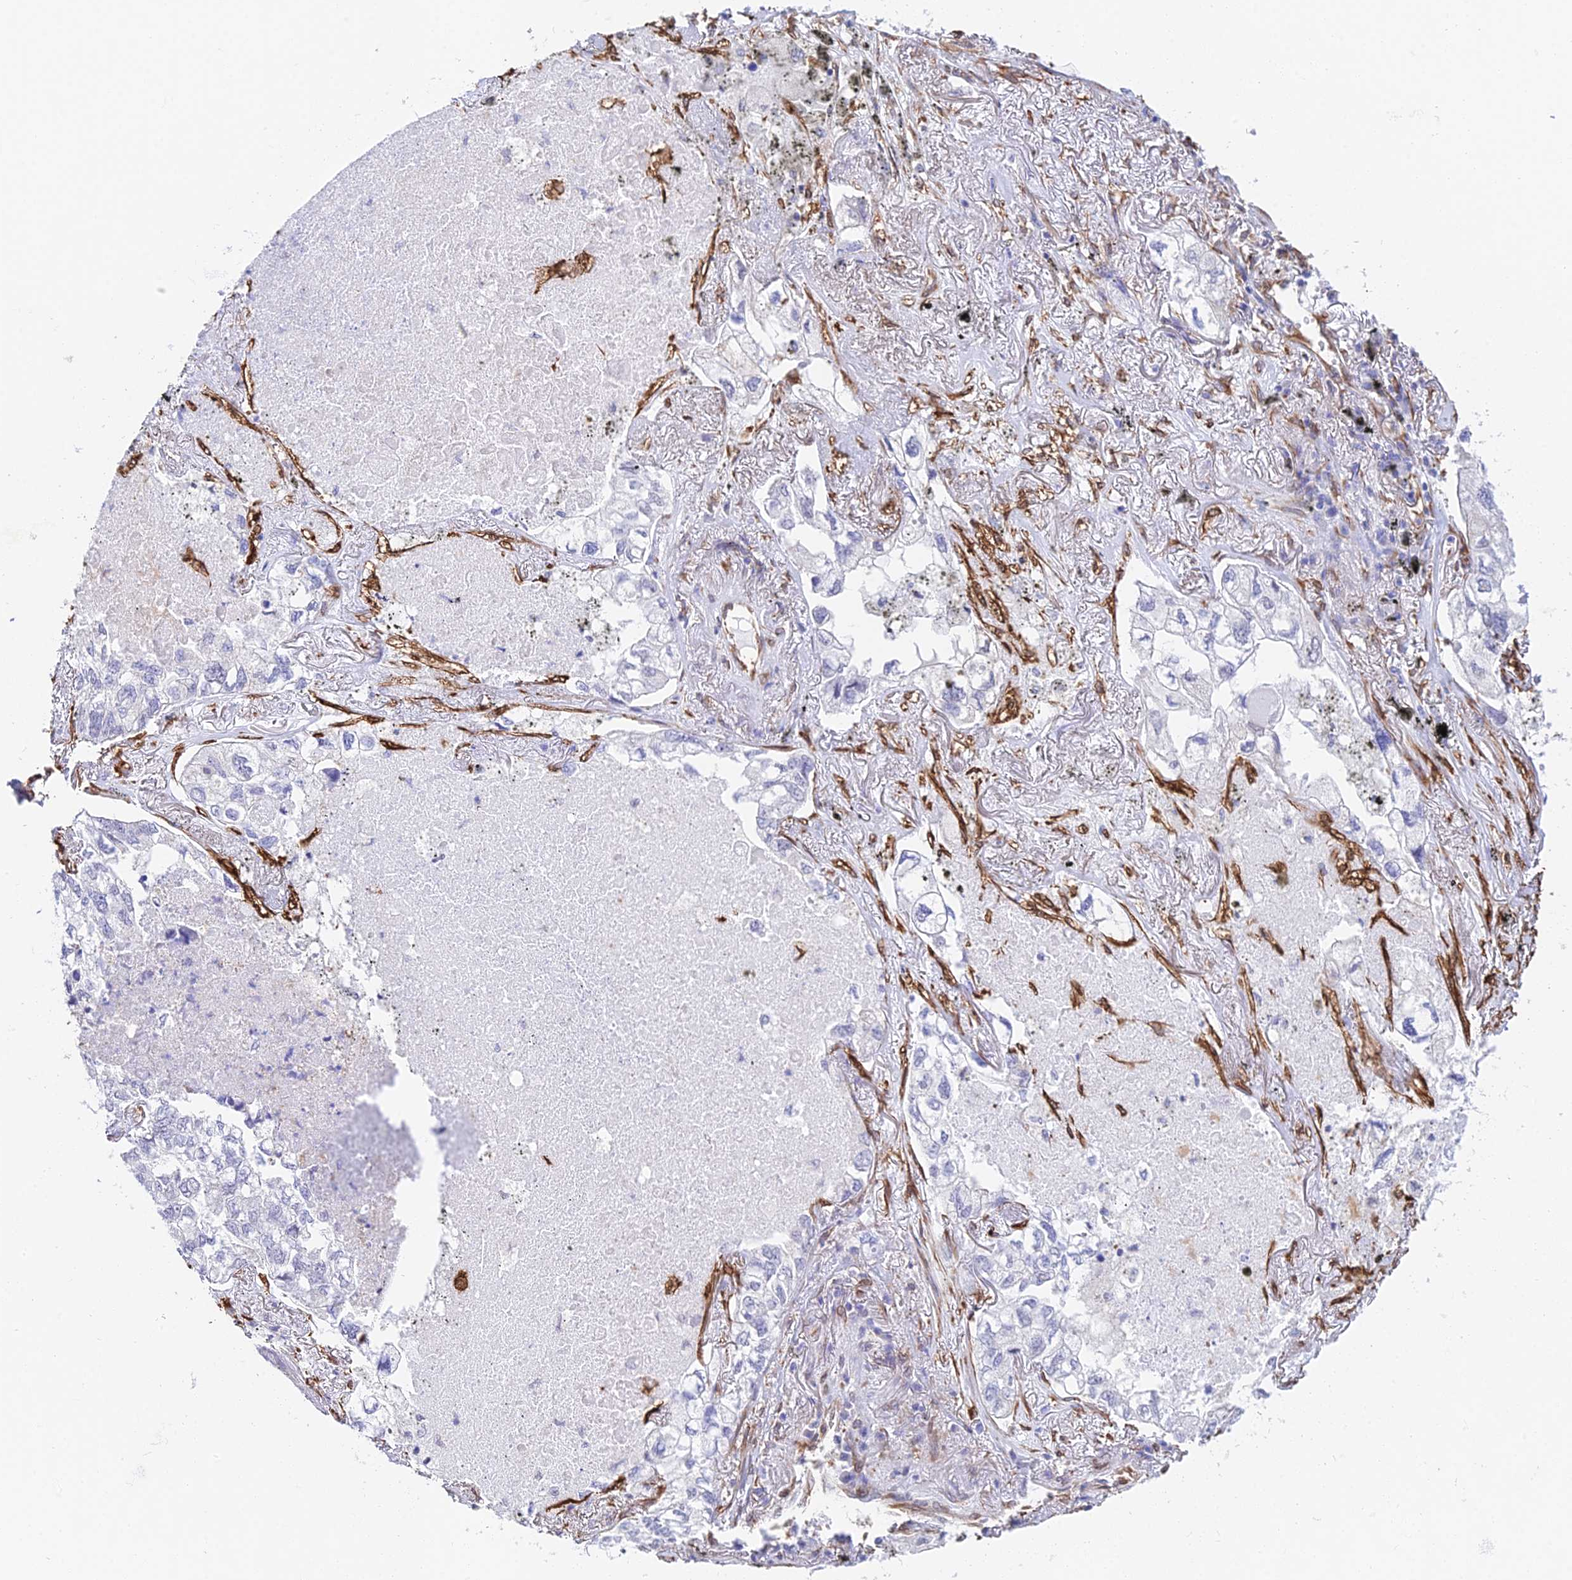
{"staining": {"intensity": "negative", "quantity": "none", "location": "none"}, "tissue": "lung cancer", "cell_type": "Tumor cells", "image_type": "cancer", "snomed": [{"axis": "morphology", "description": "Adenocarcinoma, NOS"}, {"axis": "topography", "description": "Lung"}], "caption": "Immunohistochemistry (IHC) photomicrograph of lung cancer (adenocarcinoma) stained for a protein (brown), which shows no positivity in tumor cells.", "gene": "MXRA7", "patient": {"sex": "male", "age": 65}}